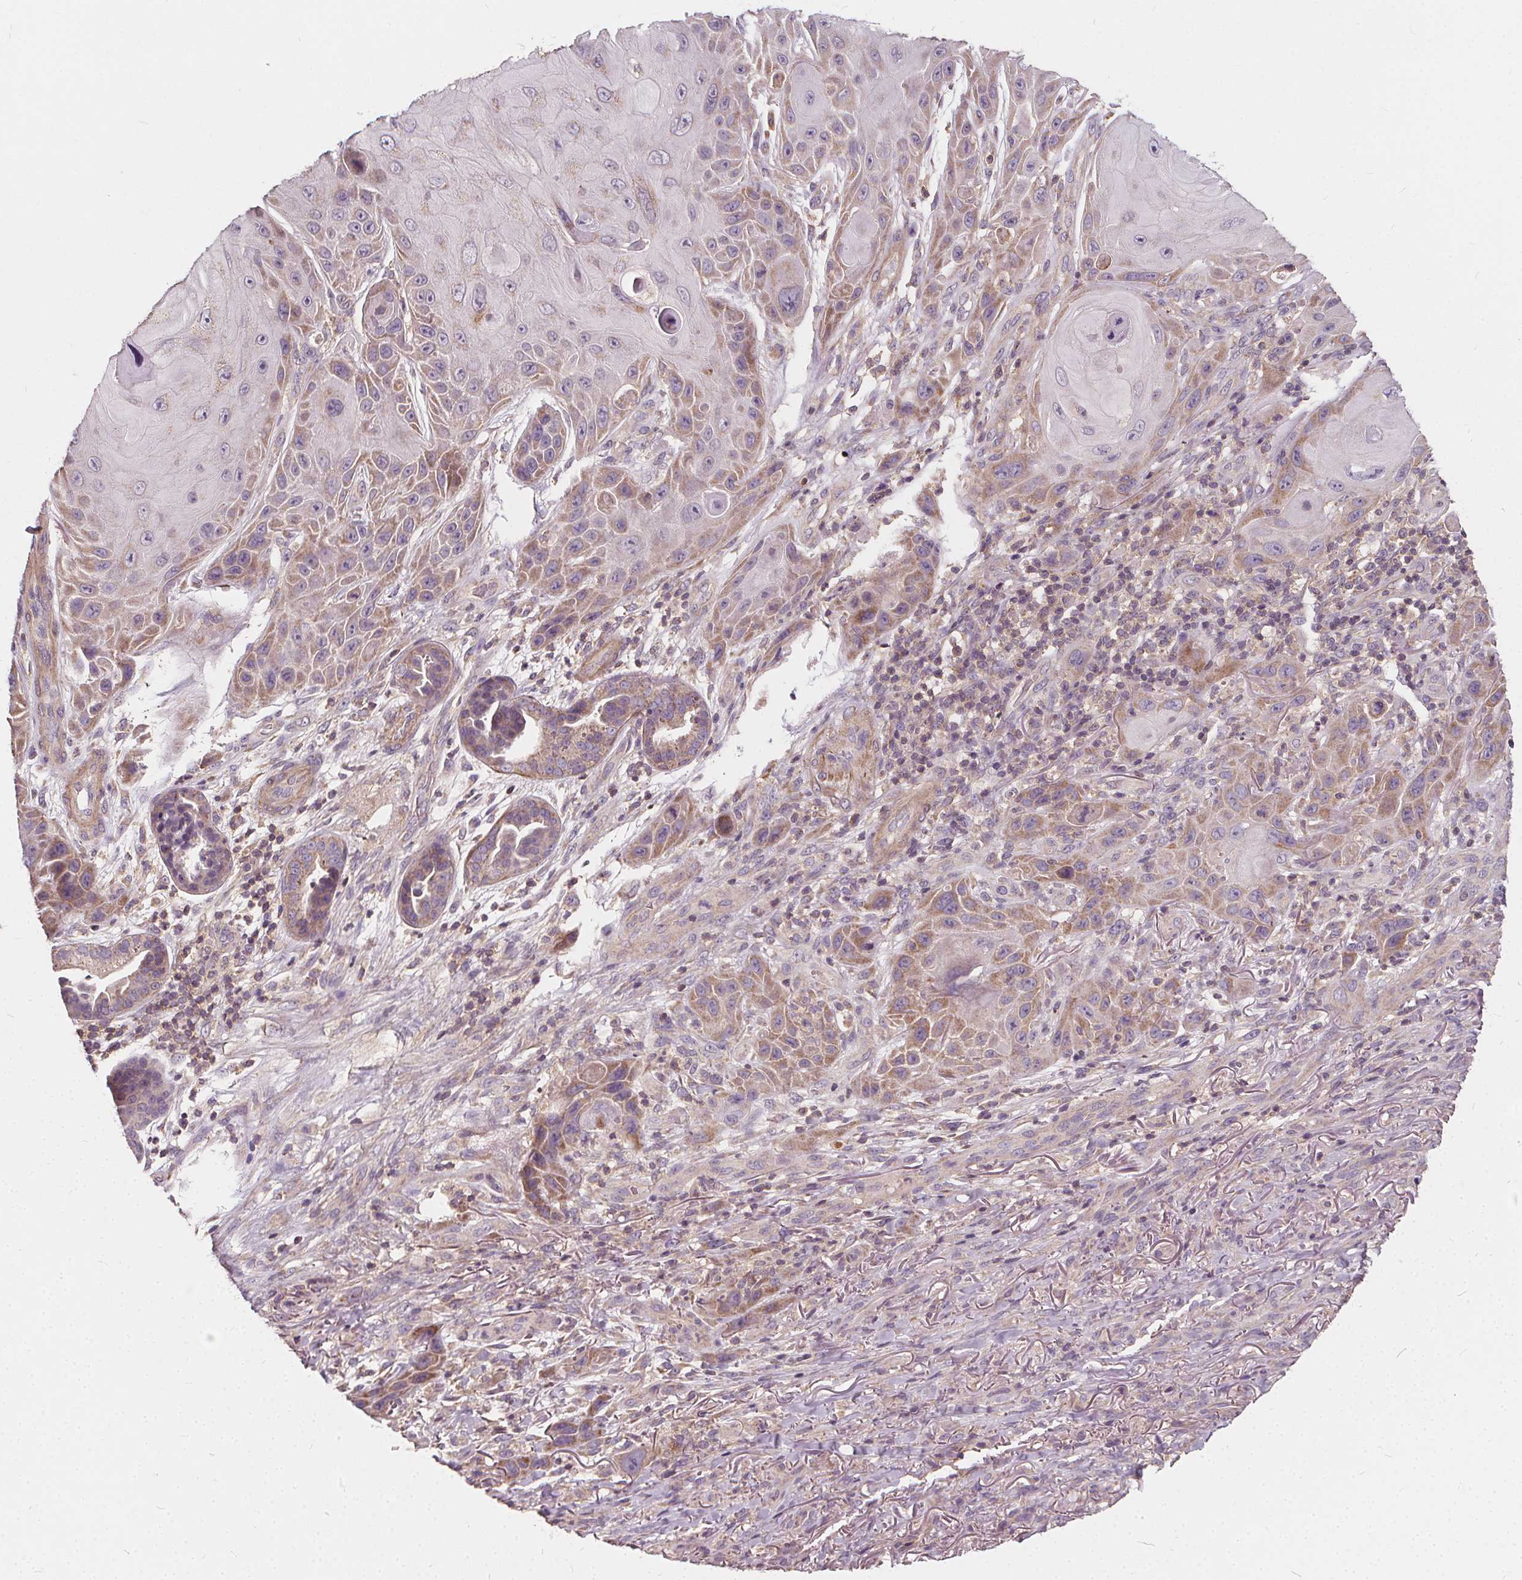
{"staining": {"intensity": "weak", "quantity": "25%-75%", "location": "cytoplasmic/membranous"}, "tissue": "skin cancer", "cell_type": "Tumor cells", "image_type": "cancer", "snomed": [{"axis": "morphology", "description": "Squamous cell carcinoma, NOS"}, {"axis": "topography", "description": "Skin"}], "caption": "This image exhibits skin cancer (squamous cell carcinoma) stained with immunohistochemistry (IHC) to label a protein in brown. The cytoplasmic/membranous of tumor cells show weak positivity for the protein. Nuclei are counter-stained blue.", "gene": "ORAI2", "patient": {"sex": "female", "age": 94}}